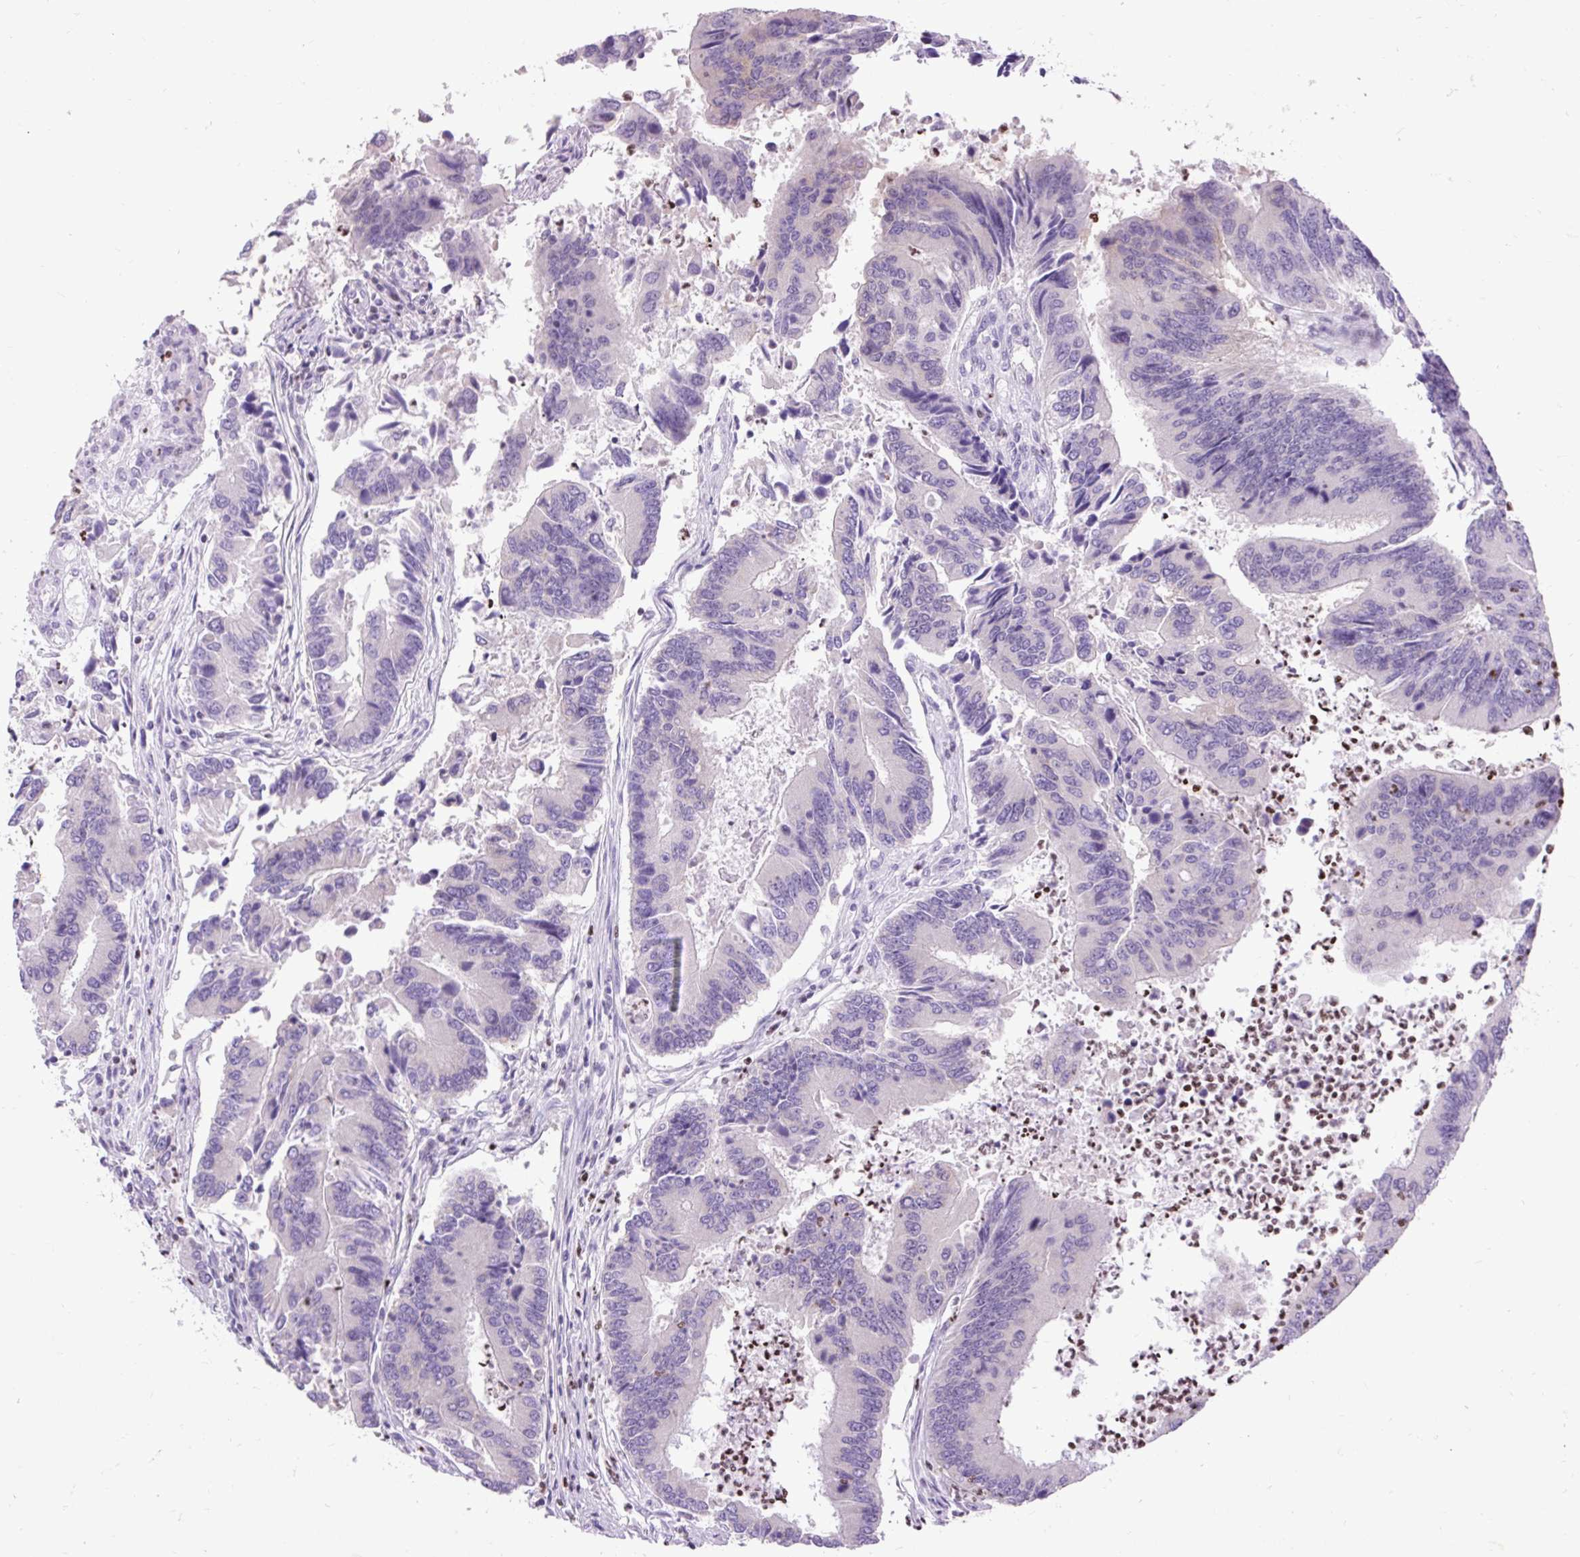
{"staining": {"intensity": "negative", "quantity": "none", "location": "none"}, "tissue": "colorectal cancer", "cell_type": "Tumor cells", "image_type": "cancer", "snomed": [{"axis": "morphology", "description": "Adenocarcinoma, NOS"}, {"axis": "topography", "description": "Colon"}], "caption": "Tumor cells show no significant protein expression in colorectal cancer. (Immunohistochemistry, brightfield microscopy, high magnification).", "gene": "SPC24", "patient": {"sex": "female", "age": 67}}